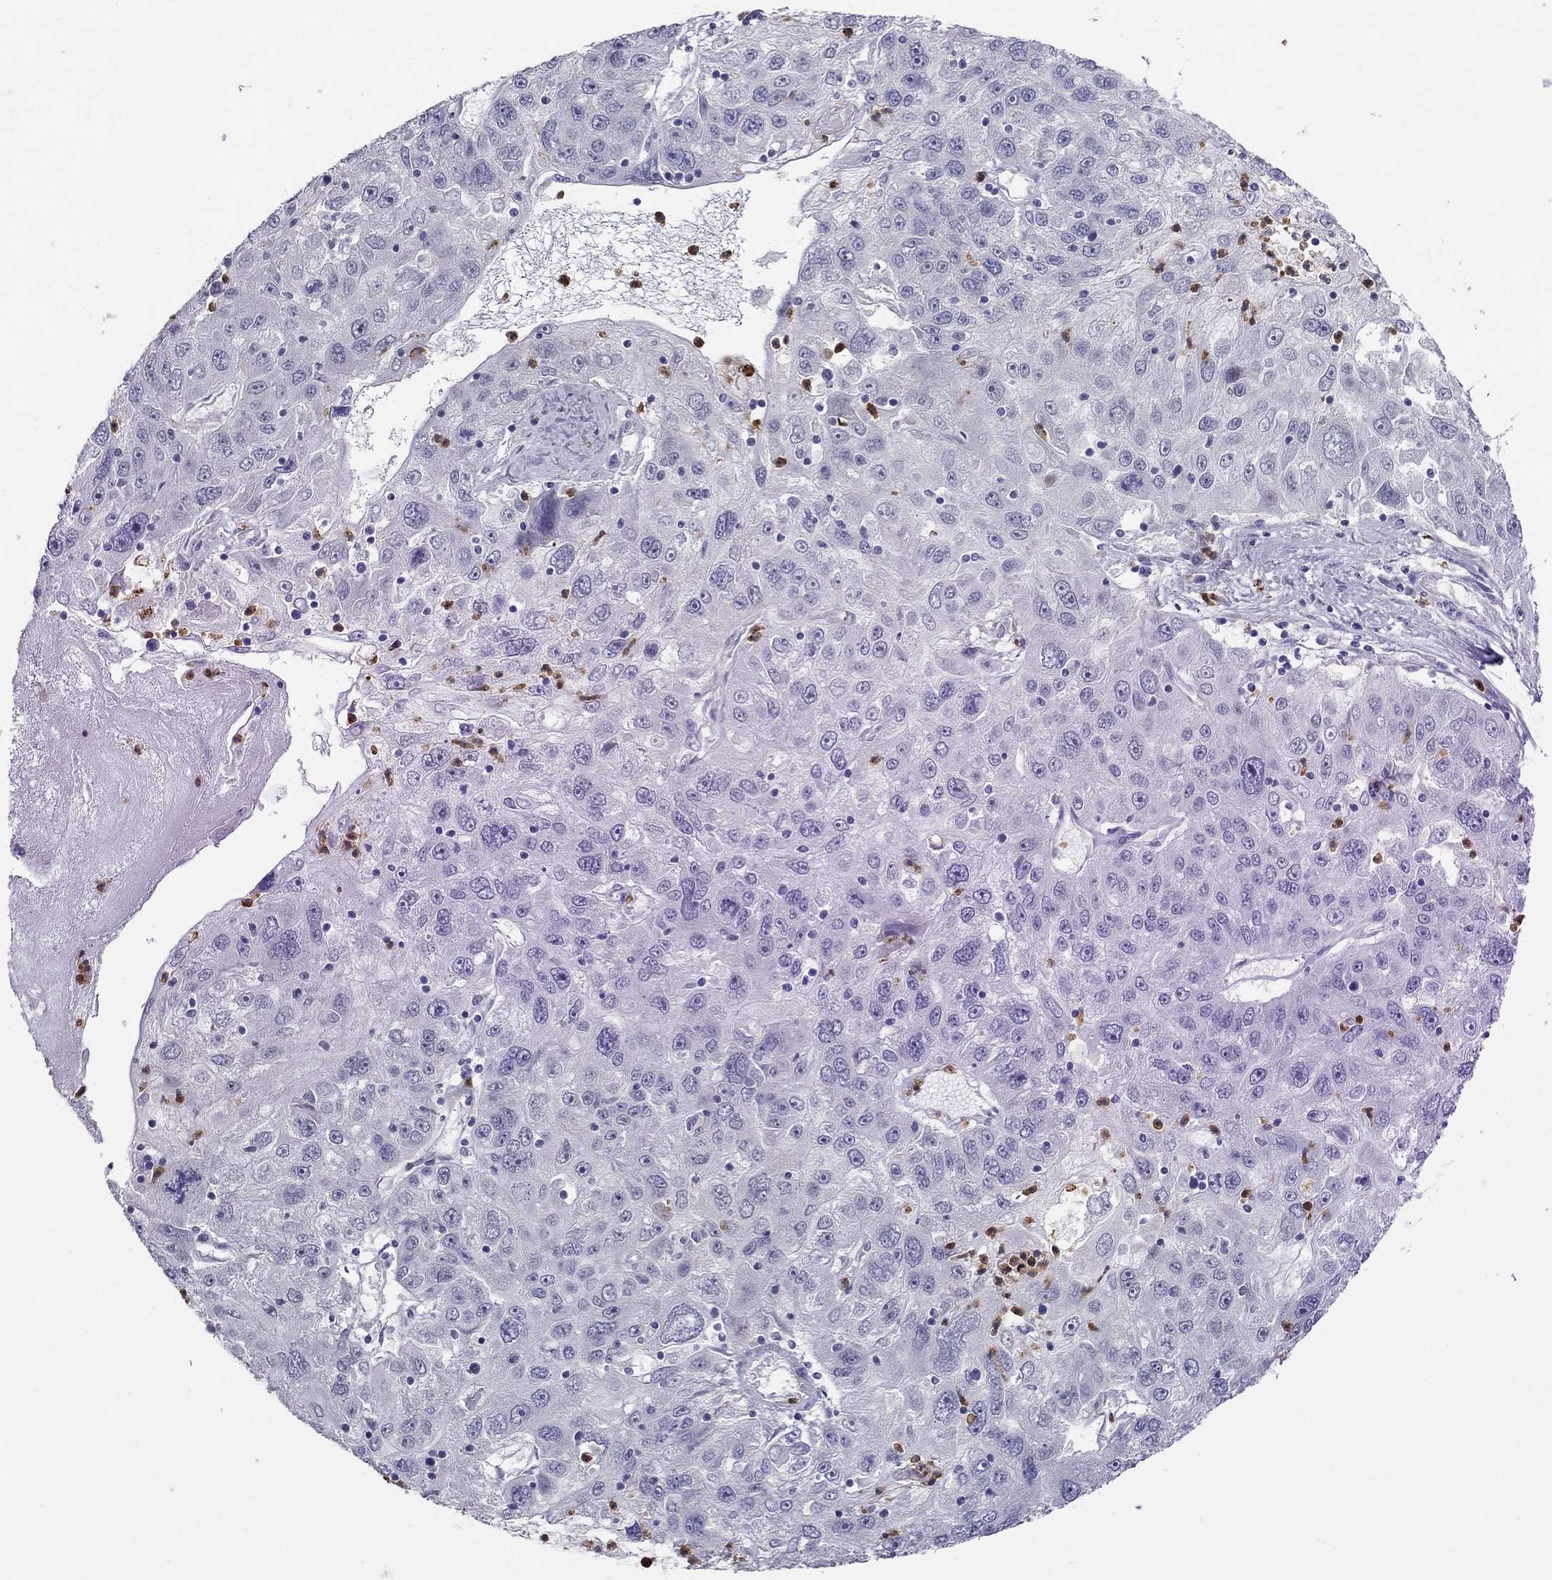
{"staining": {"intensity": "negative", "quantity": "none", "location": "none"}, "tissue": "stomach cancer", "cell_type": "Tumor cells", "image_type": "cancer", "snomed": [{"axis": "morphology", "description": "Adenocarcinoma, NOS"}, {"axis": "topography", "description": "Stomach"}], "caption": "Stomach cancer was stained to show a protein in brown. There is no significant positivity in tumor cells.", "gene": "SPINT4", "patient": {"sex": "male", "age": 56}}